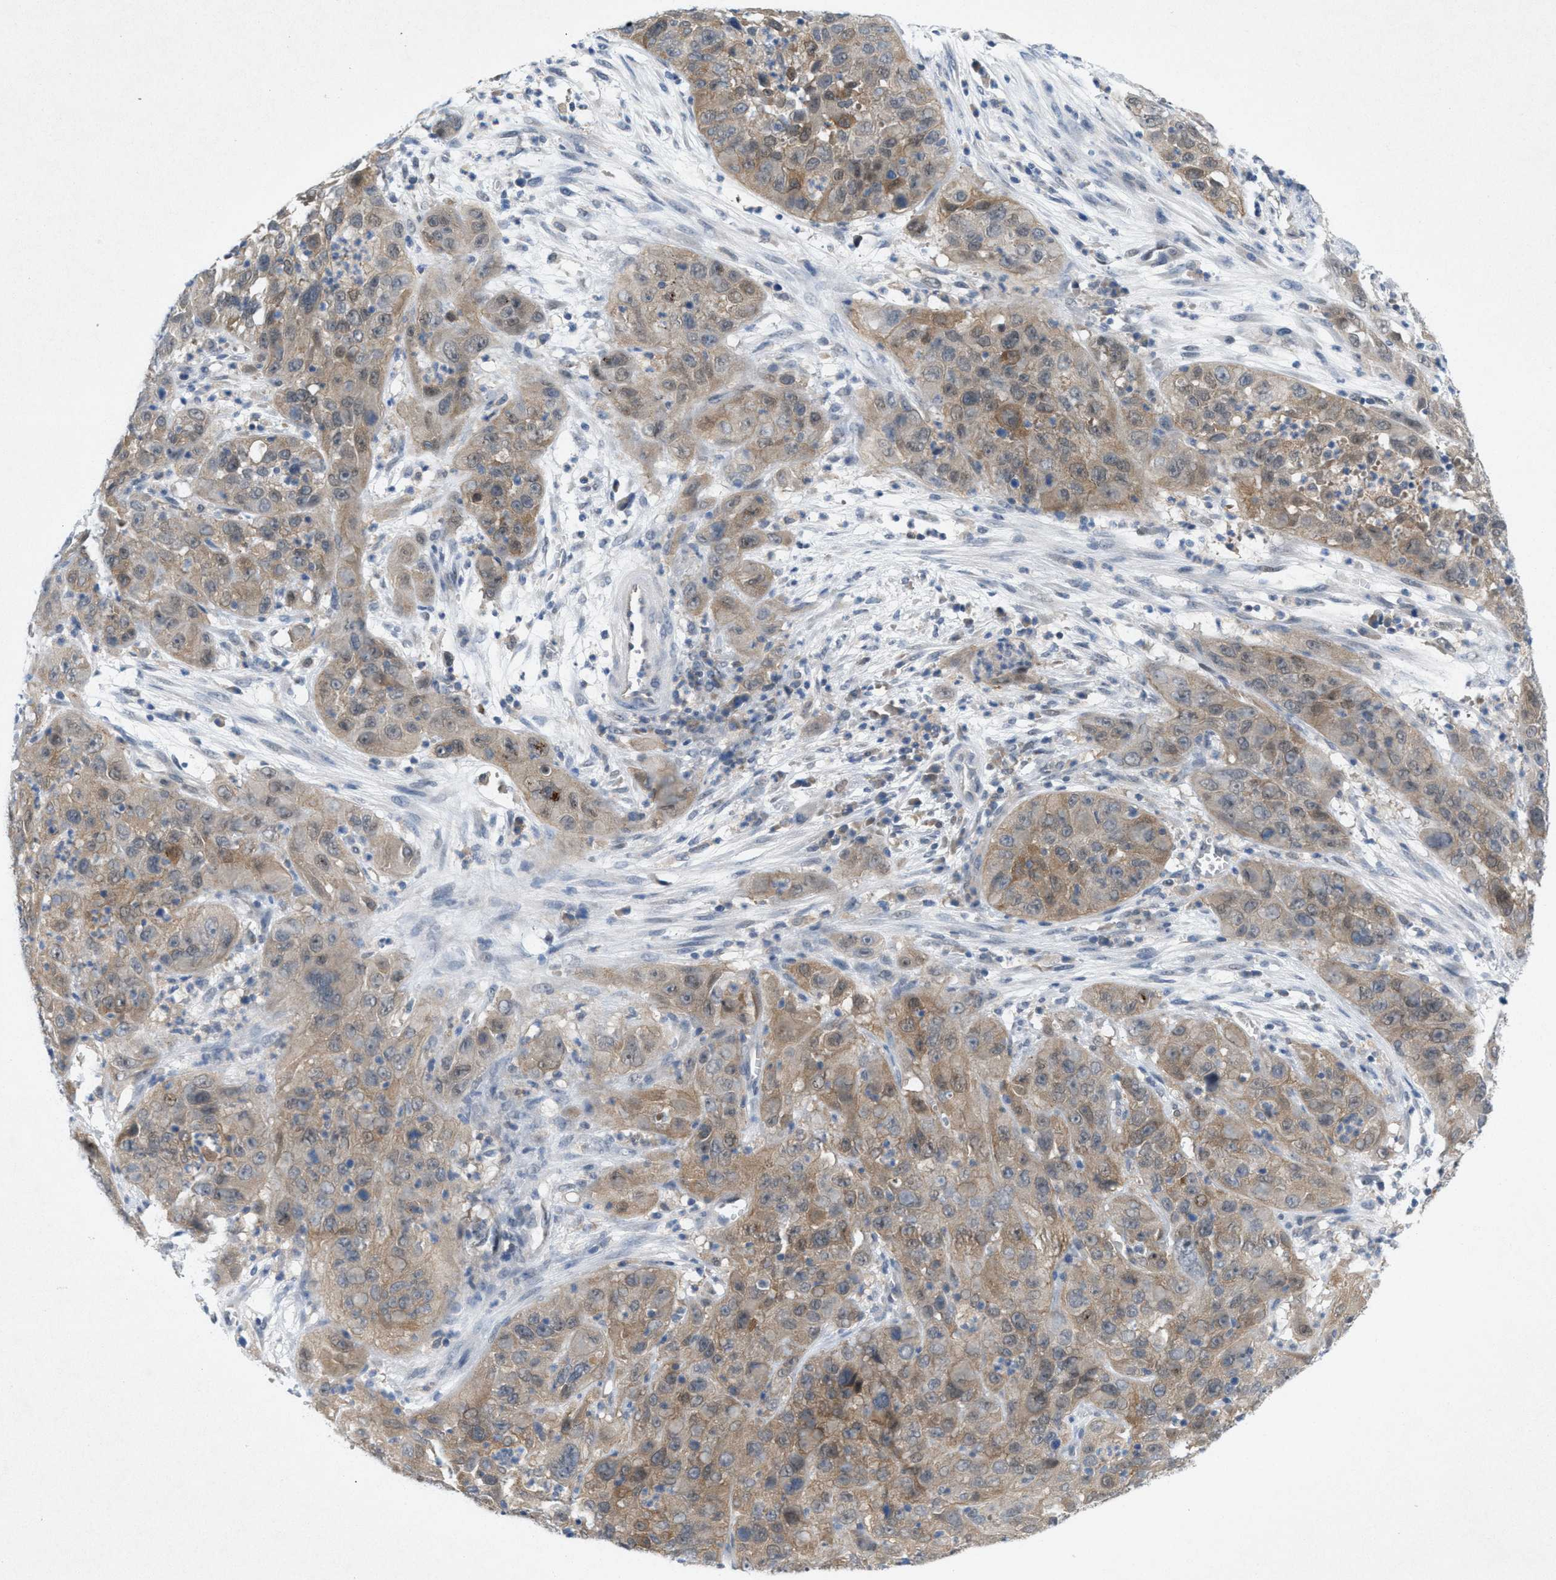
{"staining": {"intensity": "weak", "quantity": "25%-75%", "location": "cytoplasmic/membranous,nuclear"}, "tissue": "cervical cancer", "cell_type": "Tumor cells", "image_type": "cancer", "snomed": [{"axis": "morphology", "description": "Squamous cell carcinoma, NOS"}, {"axis": "topography", "description": "Cervix"}], "caption": "Human cervical cancer stained with a protein marker exhibits weak staining in tumor cells.", "gene": "WIPI2", "patient": {"sex": "female", "age": 32}}